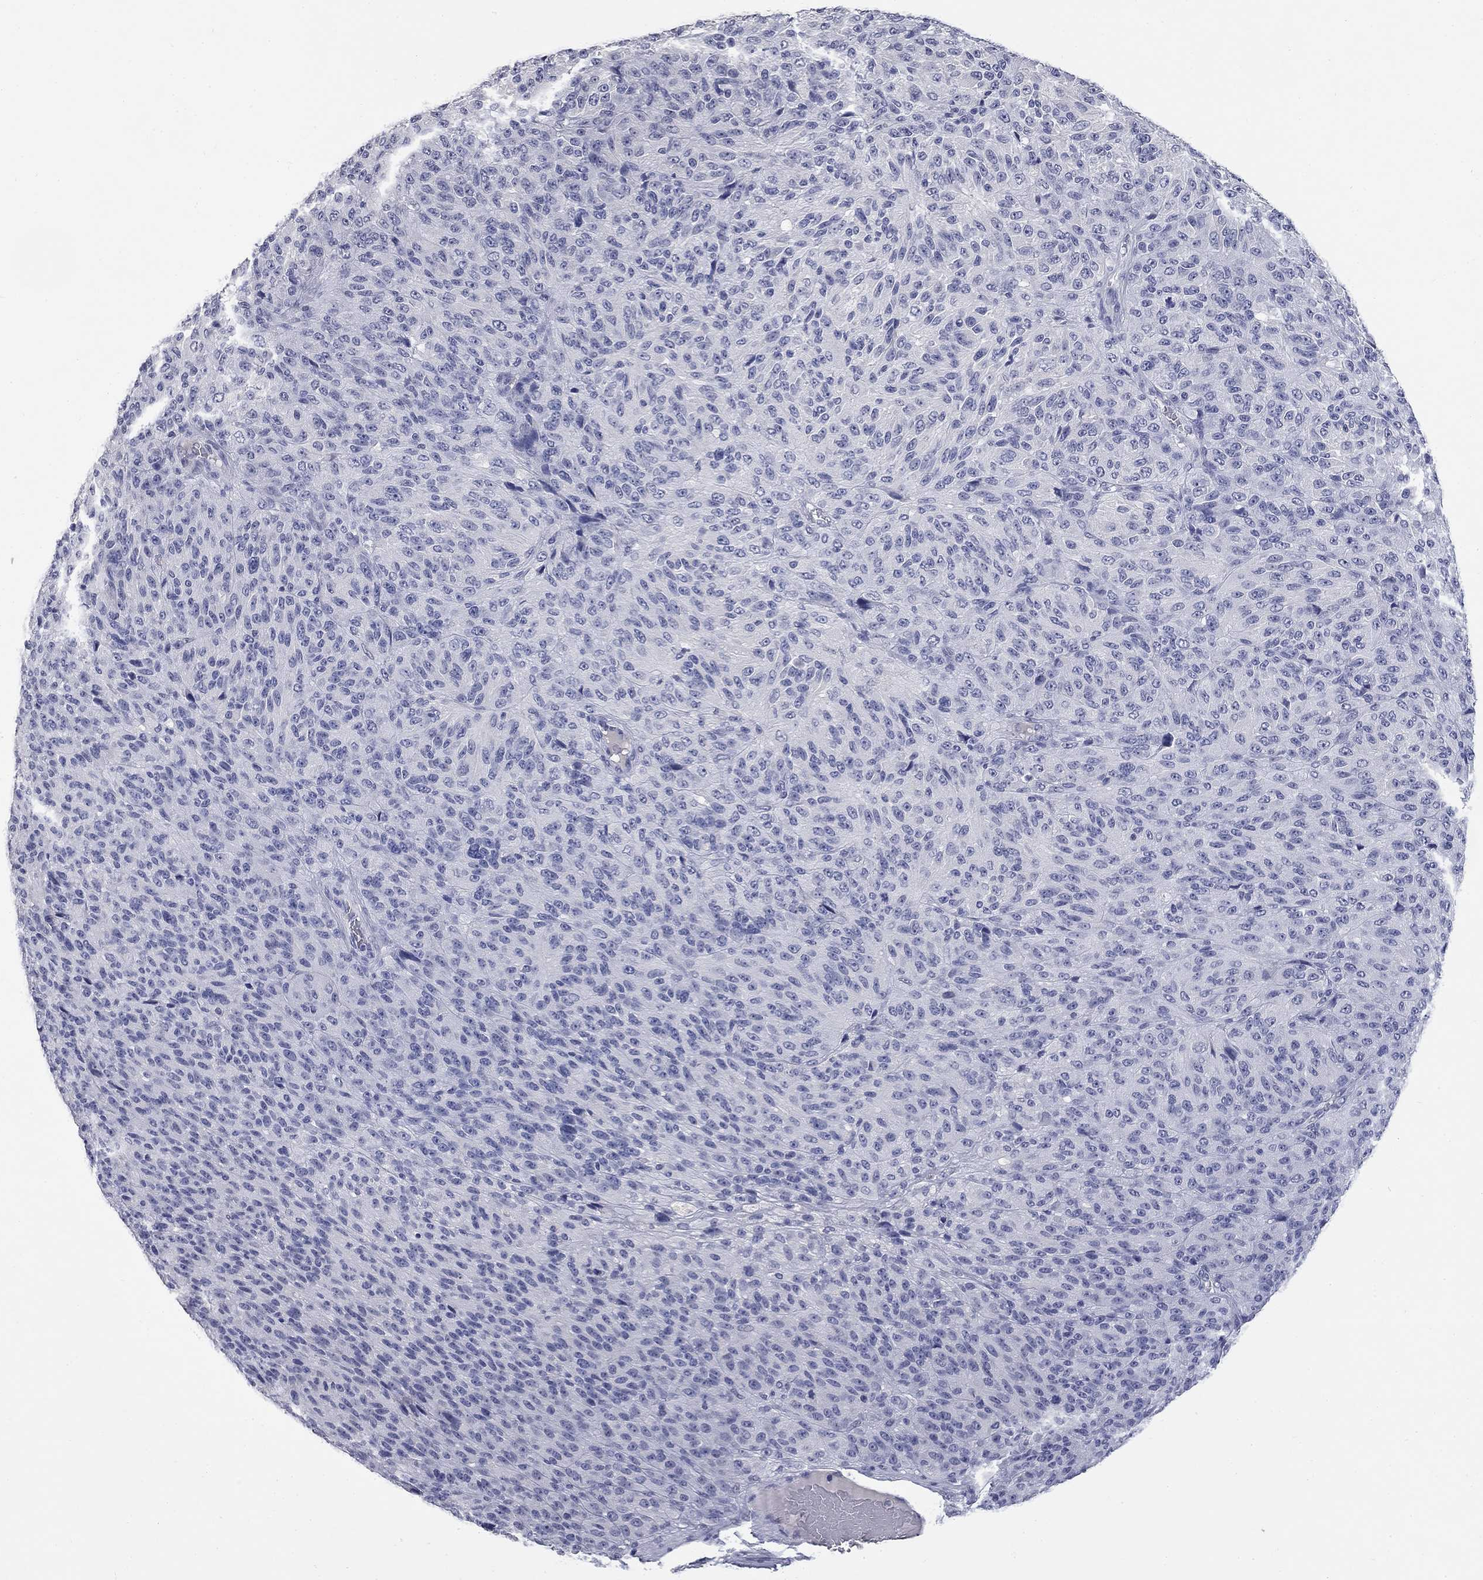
{"staining": {"intensity": "negative", "quantity": "none", "location": "none"}, "tissue": "melanoma", "cell_type": "Tumor cells", "image_type": "cancer", "snomed": [{"axis": "morphology", "description": "Malignant melanoma, Metastatic site"}, {"axis": "topography", "description": "Brain"}], "caption": "Tumor cells show no significant positivity in melanoma. (Brightfield microscopy of DAB (3,3'-diaminobenzidine) immunohistochemistry at high magnification).", "gene": "SLC51A", "patient": {"sex": "female", "age": 56}}